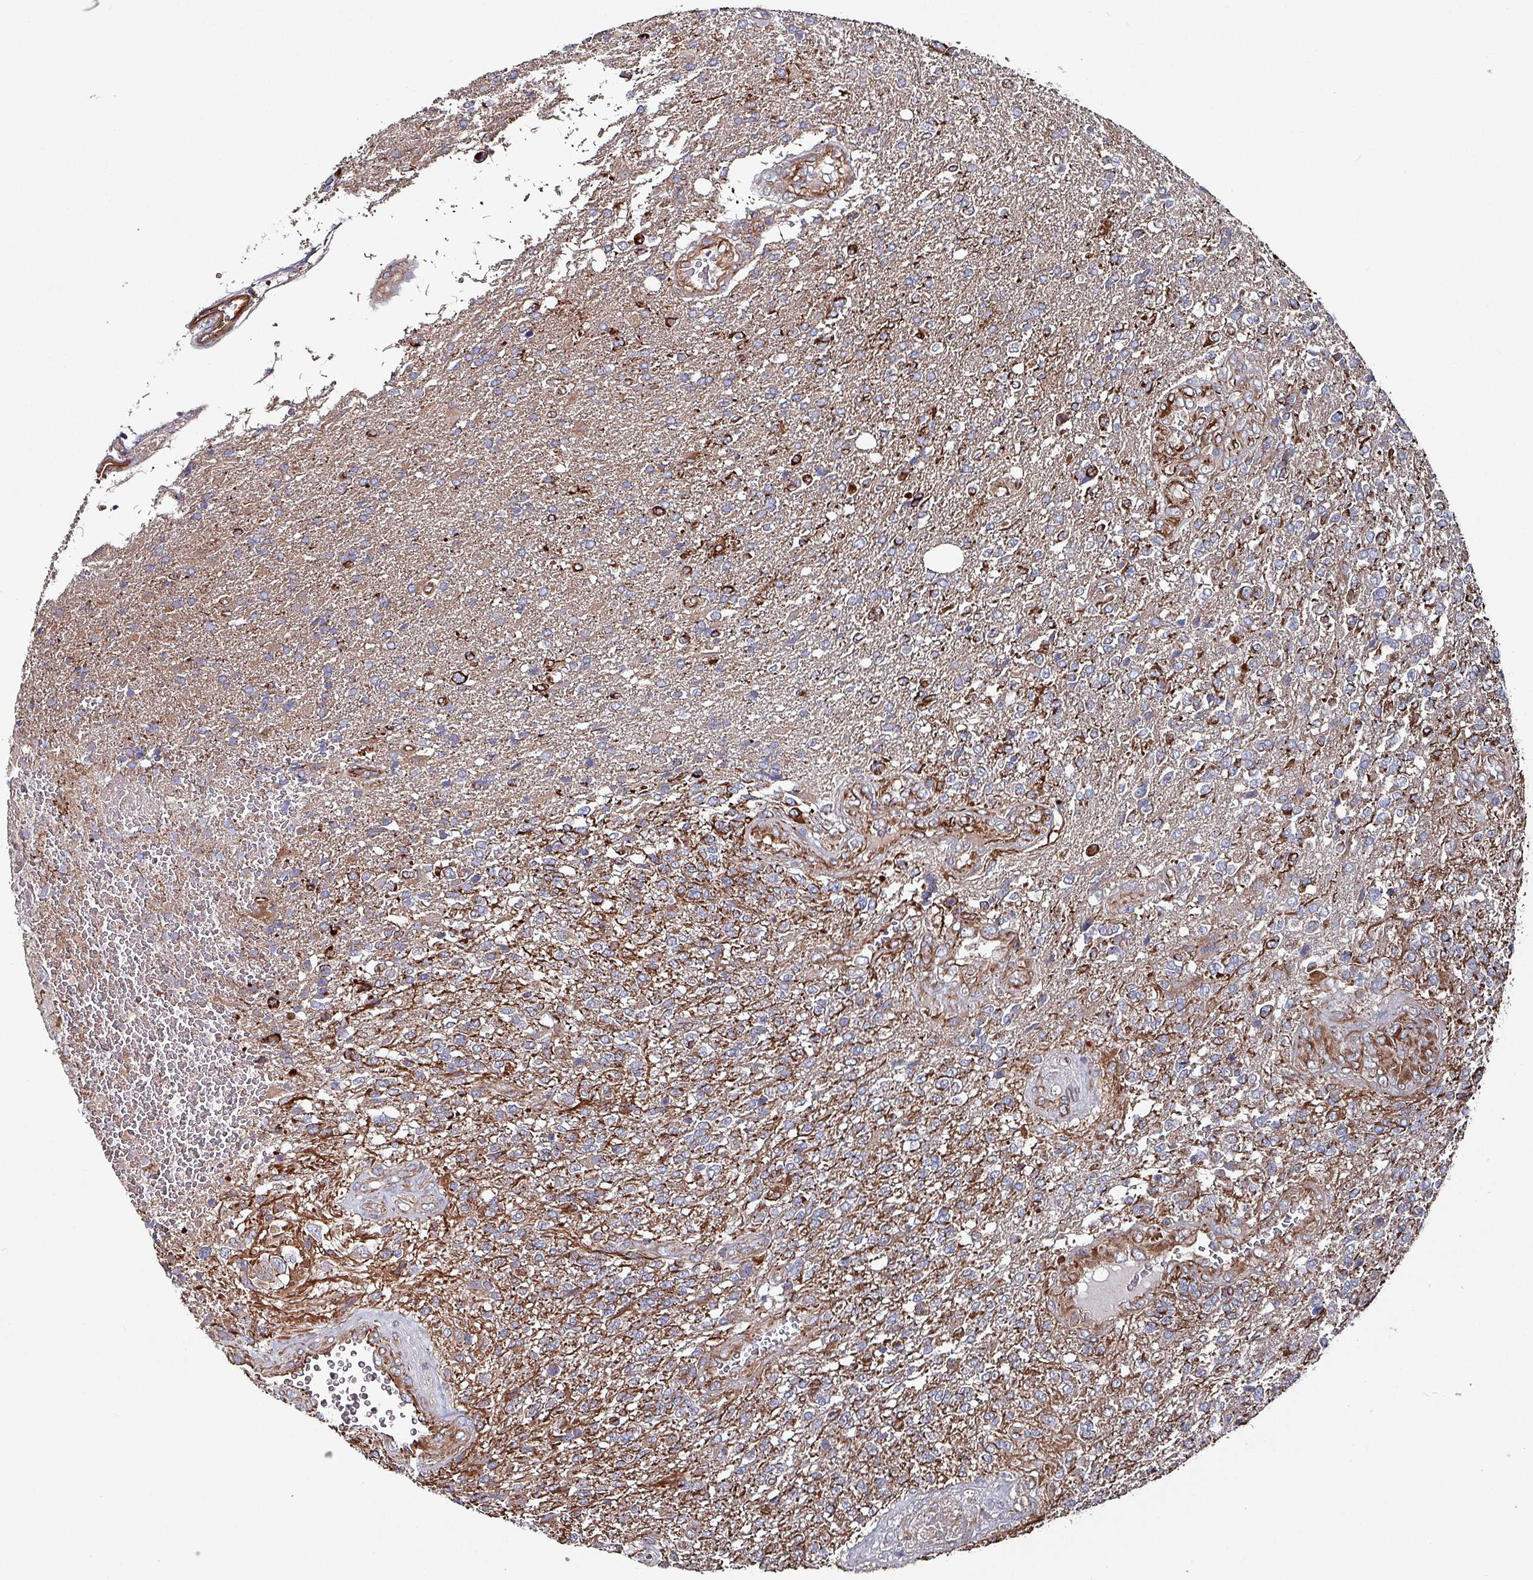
{"staining": {"intensity": "strong", "quantity": "<25%", "location": "cytoplasmic/membranous"}, "tissue": "glioma", "cell_type": "Tumor cells", "image_type": "cancer", "snomed": [{"axis": "morphology", "description": "Glioma, malignant, High grade"}, {"axis": "topography", "description": "Brain"}], "caption": "Immunohistochemistry (IHC) of glioma exhibits medium levels of strong cytoplasmic/membranous expression in approximately <25% of tumor cells.", "gene": "ANO10", "patient": {"sex": "male", "age": 56}}